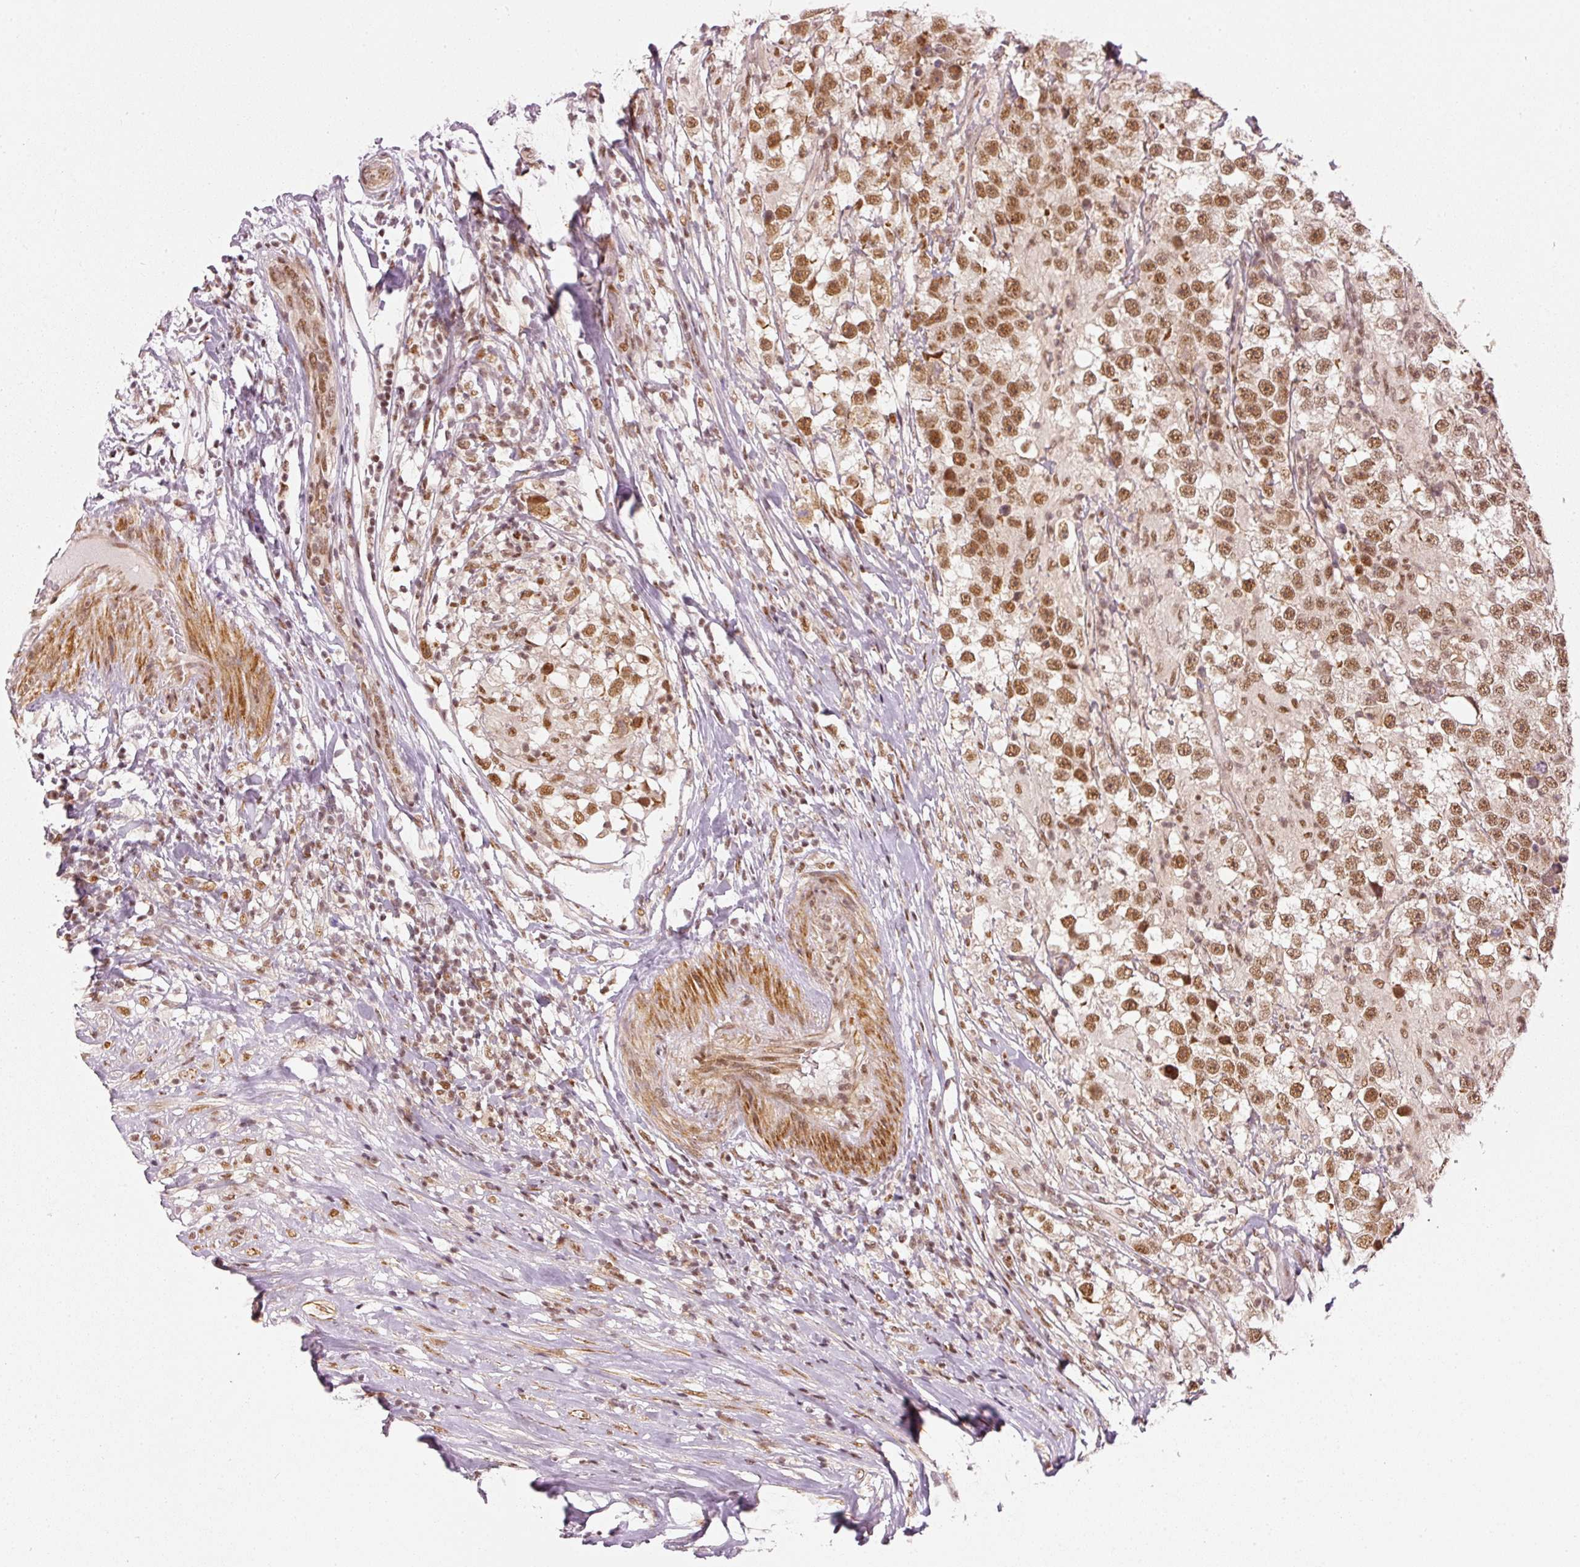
{"staining": {"intensity": "moderate", "quantity": ">75%", "location": "nuclear"}, "tissue": "testis cancer", "cell_type": "Tumor cells", "image_type": "cancer", "snomed": [{"axis": "morphology", "description": "Seminoma, NOS"}, {"axis": "topography", "description": "Testis"}], "caption": "High-power microscopy captured an immunohistochemistry micrograph of seminoma (testis), revealing moderate nuclear expression in about >75% of tumor cells. Ihc stains the protein of interest in brown and the nuclei are stained blue.", "gene": "THOC6", "patient": {"sex": "male", "age": 46}}